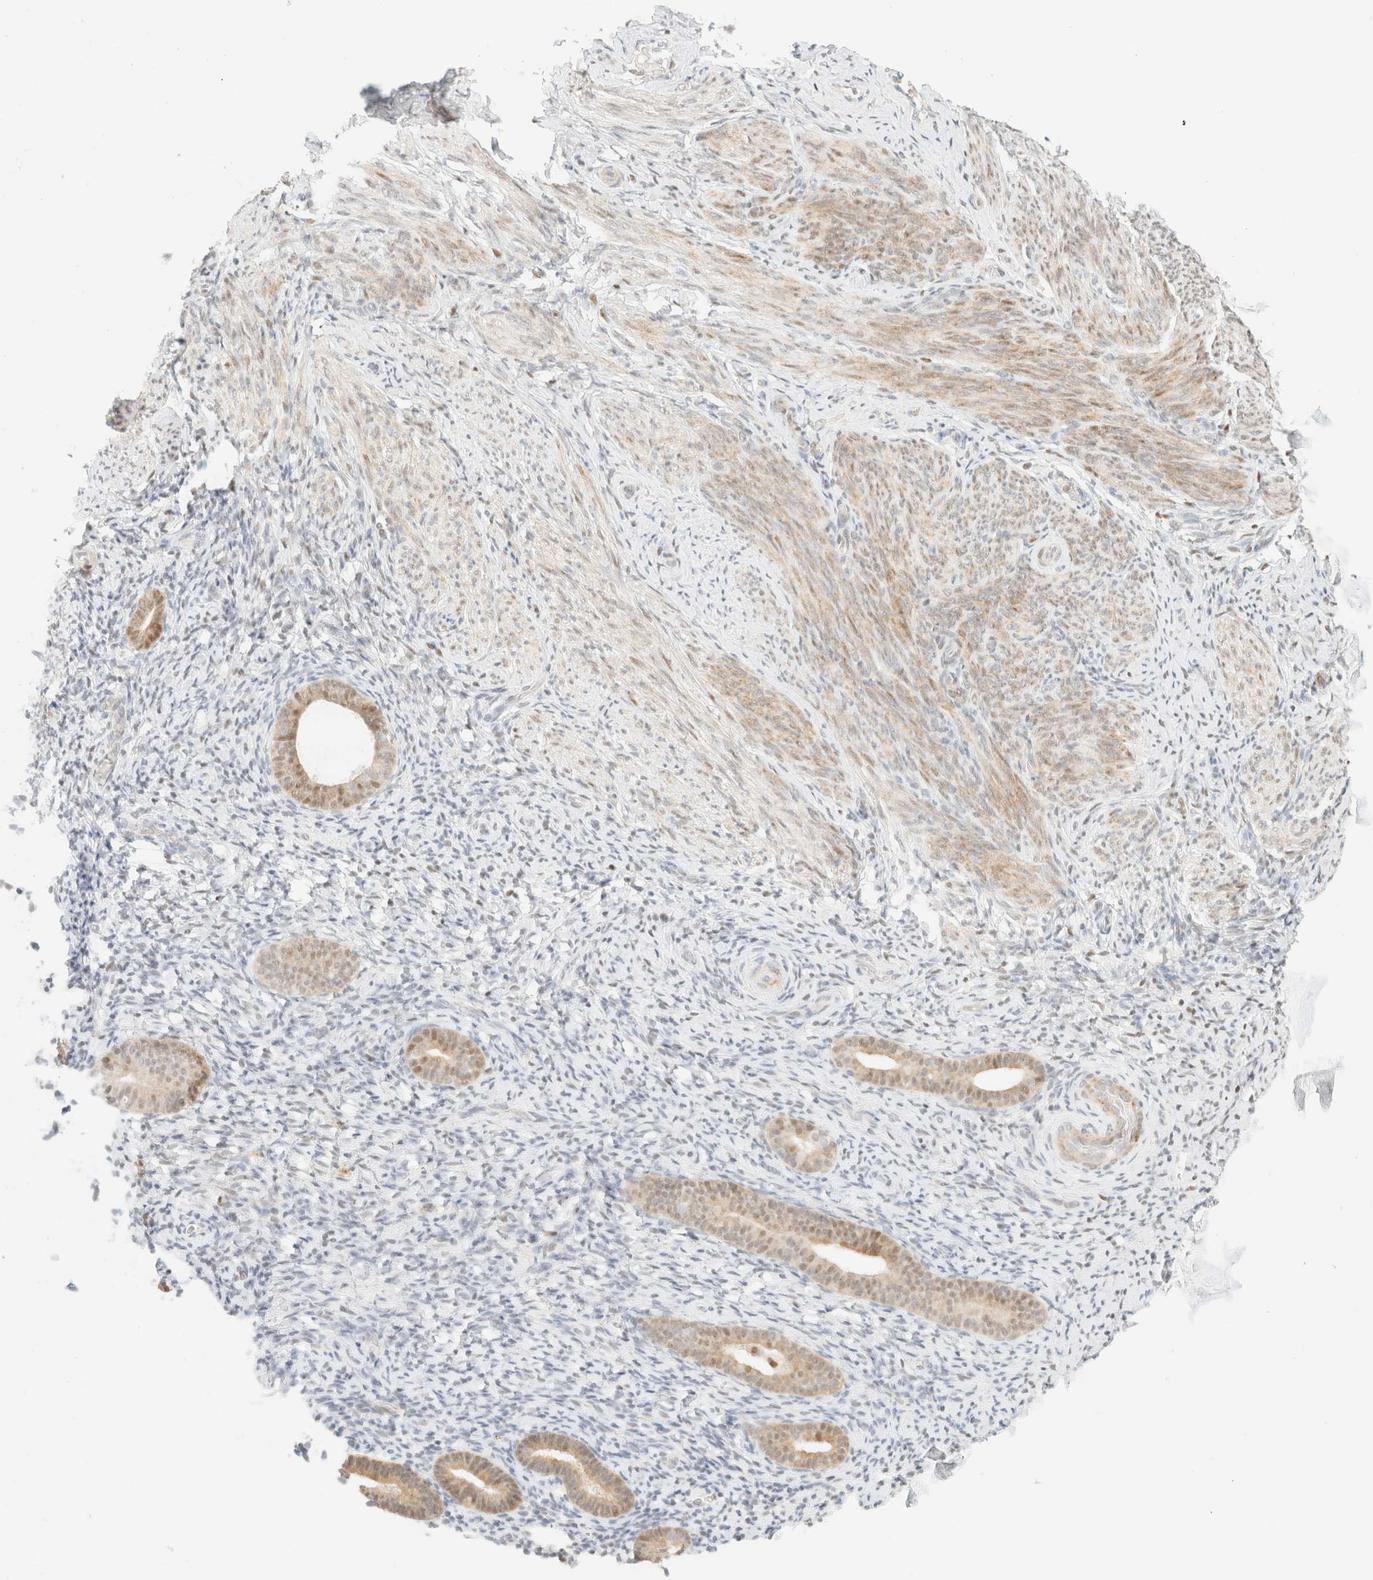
{"staining": {"intensity": "negative", "quantity": "none", "location": "none"}, "tissue": "endometrium", "cell_type": "Cells in endometrial stroma", "image_type": "normal", "snomed": [{"axis": "morphology", "description": "Normal tissue, NOS"}, {"axis": "topography", "description": "Endometrium"}], "caption": "A histopathology image of human endometrium is negative for staining in cells in endometrial stroma. (DAB (3,3'-diaminobenzidine) immunohistochemistry visualized using brightfield microscopy, high magnification).", "gene": "TSR1", "patient": {"sex": "female", "age": 51}}